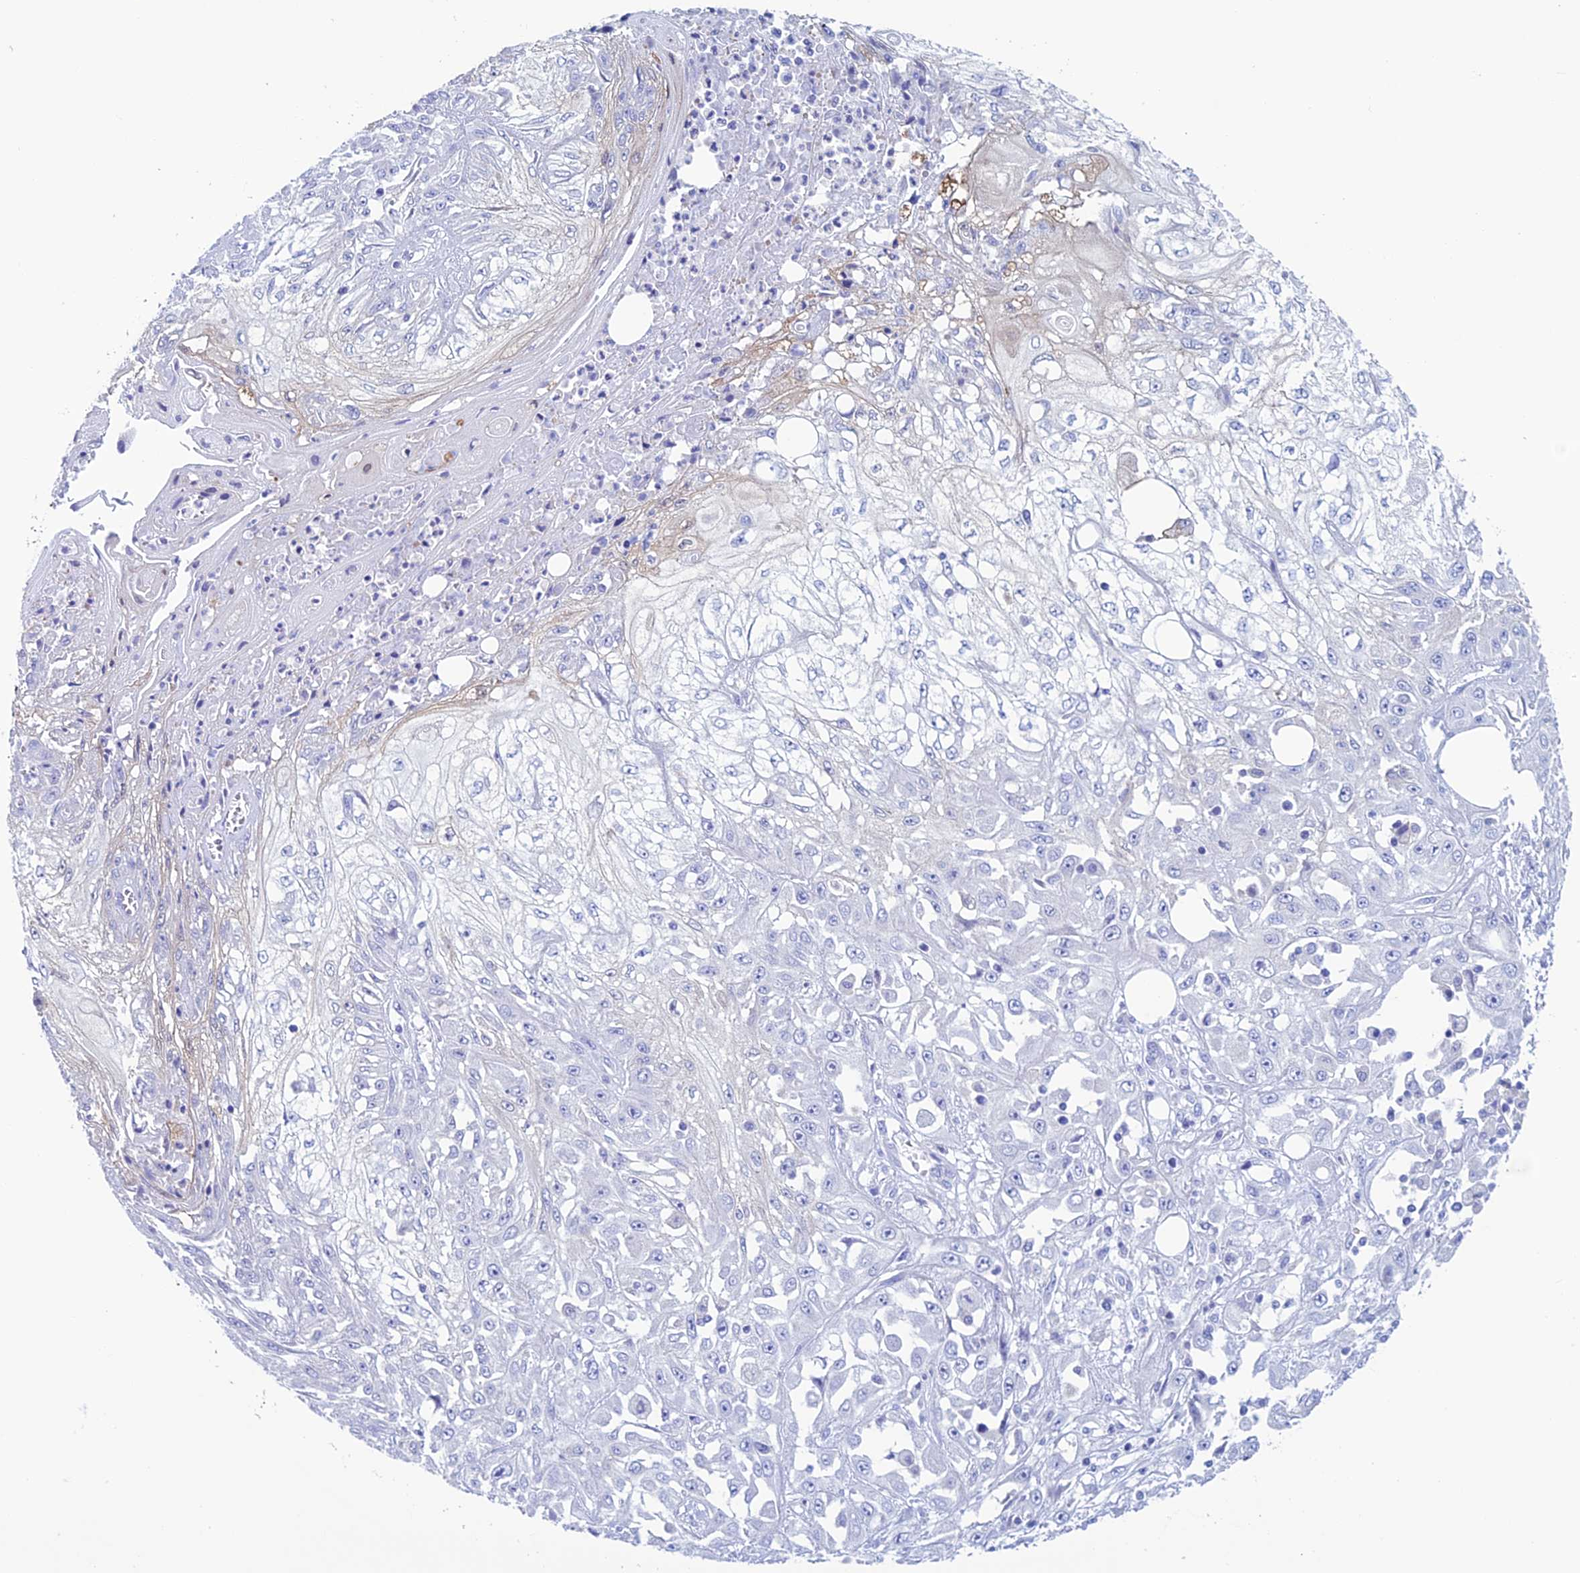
{"staining": {"intensity": "negative", "quantity": "none", "location": "none"}, "tissue": "skin cancer", "cell_type": "Tumor cells", "image_type": "cancer", "snomed": [{"axis": "morphology", "description": "Squamous cell carcinoma, NOS"}, {"axis": "morphology", "description": "Squamous cell carcinoma, metastatic, NOS"}, {"axis": "topography", "description": "Skin"}, {"axis": "topography", "description": "Lymph node"}], "caption": "Immunohistochemistry image of skin cancer stained for a protein (brown), which displays no expression in tumor cells.", "gene": "KCNK17", "patient": {"sex": "male", "age": 75}}